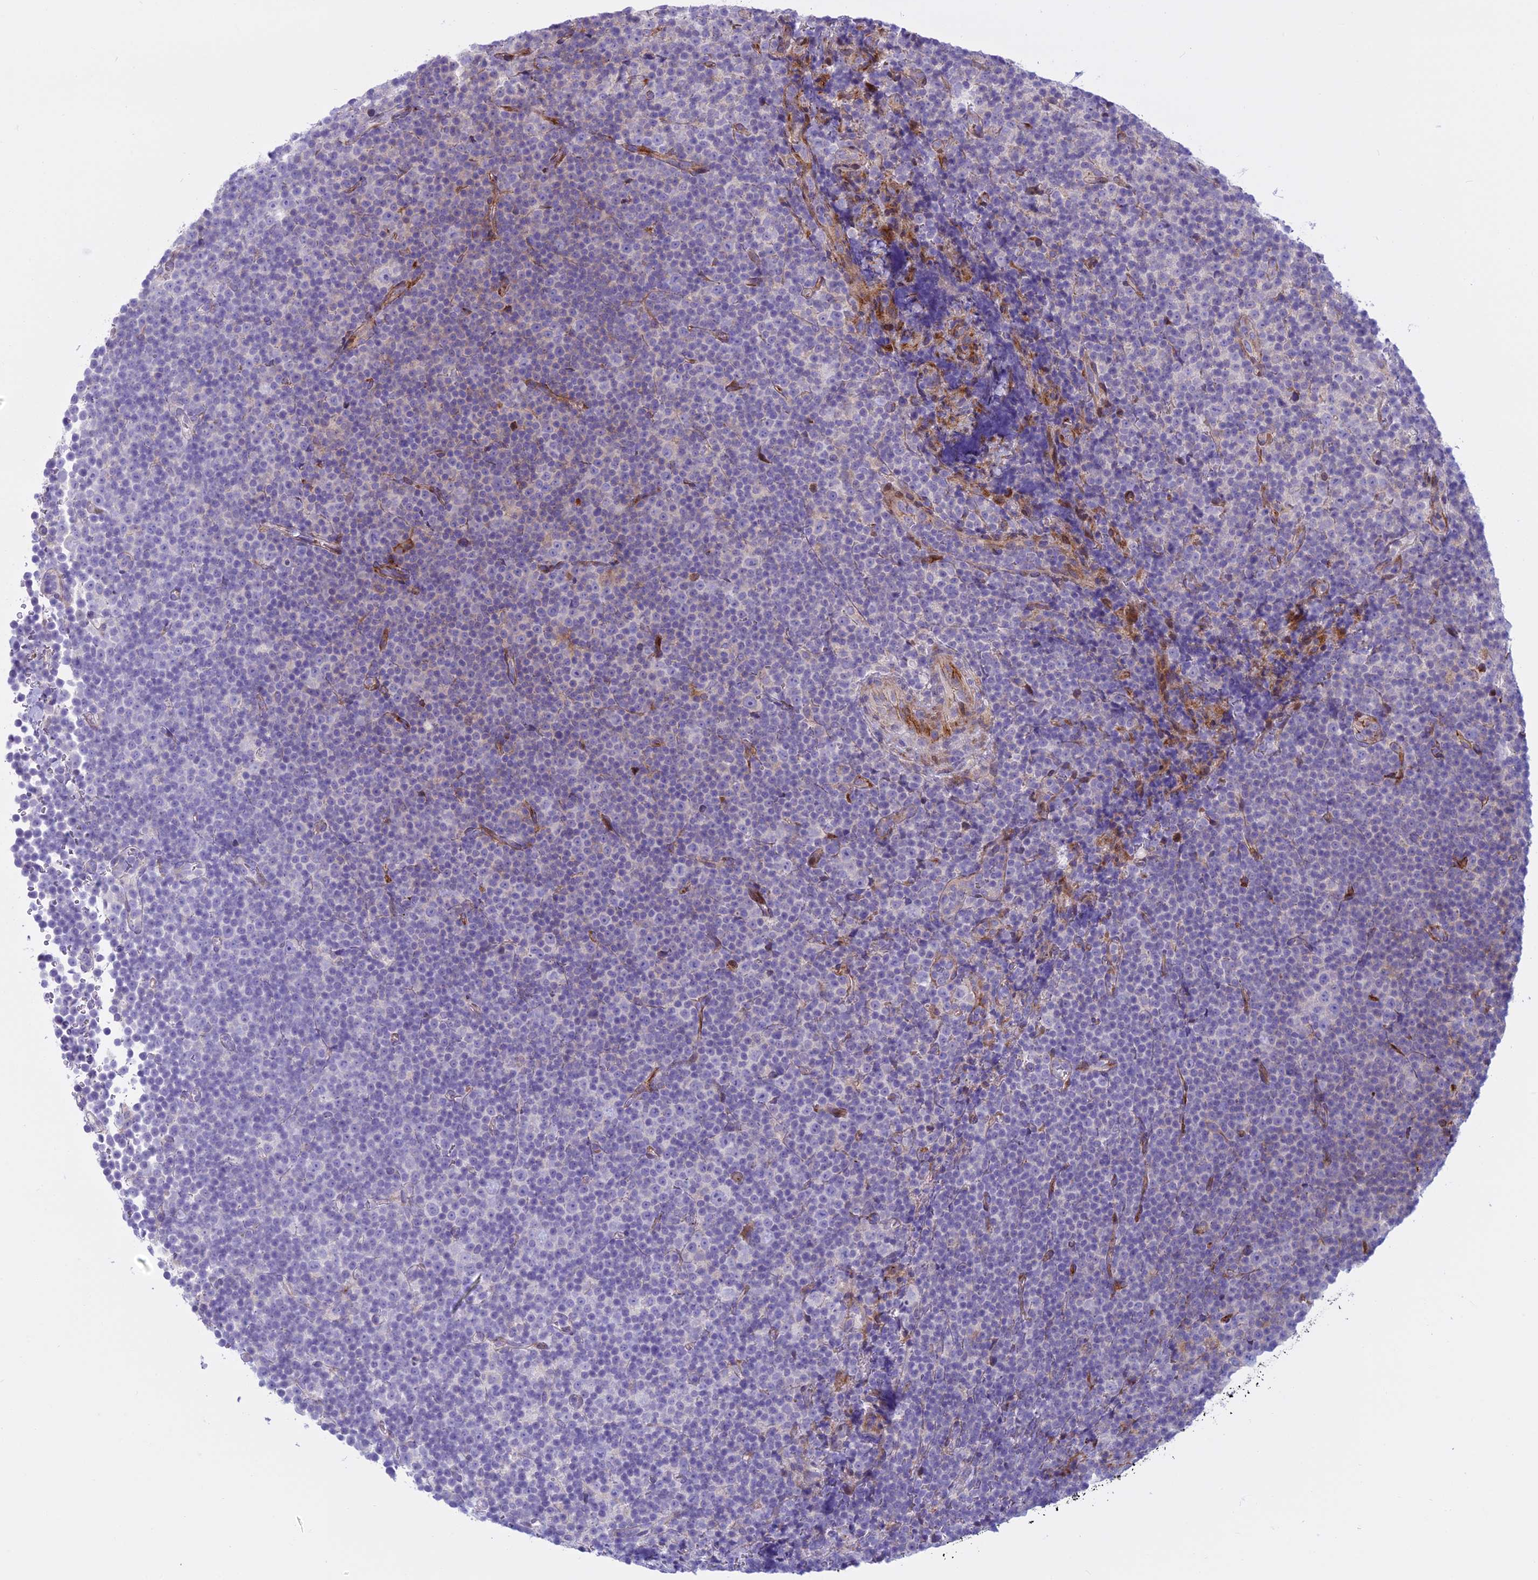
{"staining": {"intensity": "negative", "quantity": "none", "location": "none"}, "tissue": "lymphoma", "cell_type": "Tumor cells", "image_type": "cancer", "snomed": [{"axis": "morphology", "description": "Malignant lymphoma, non-Hodgkin's type, Low grade"}, {"axis": "topography", "description": "Lymph node"}], "caption": "Immunohistochemical staining of malignant lymphoma, non-Hodgkin's type (low-grade) displays no significant expression in tumor cells.", "gene": "PCDHB14", "patient": {"sex": "female", "age": 67}}